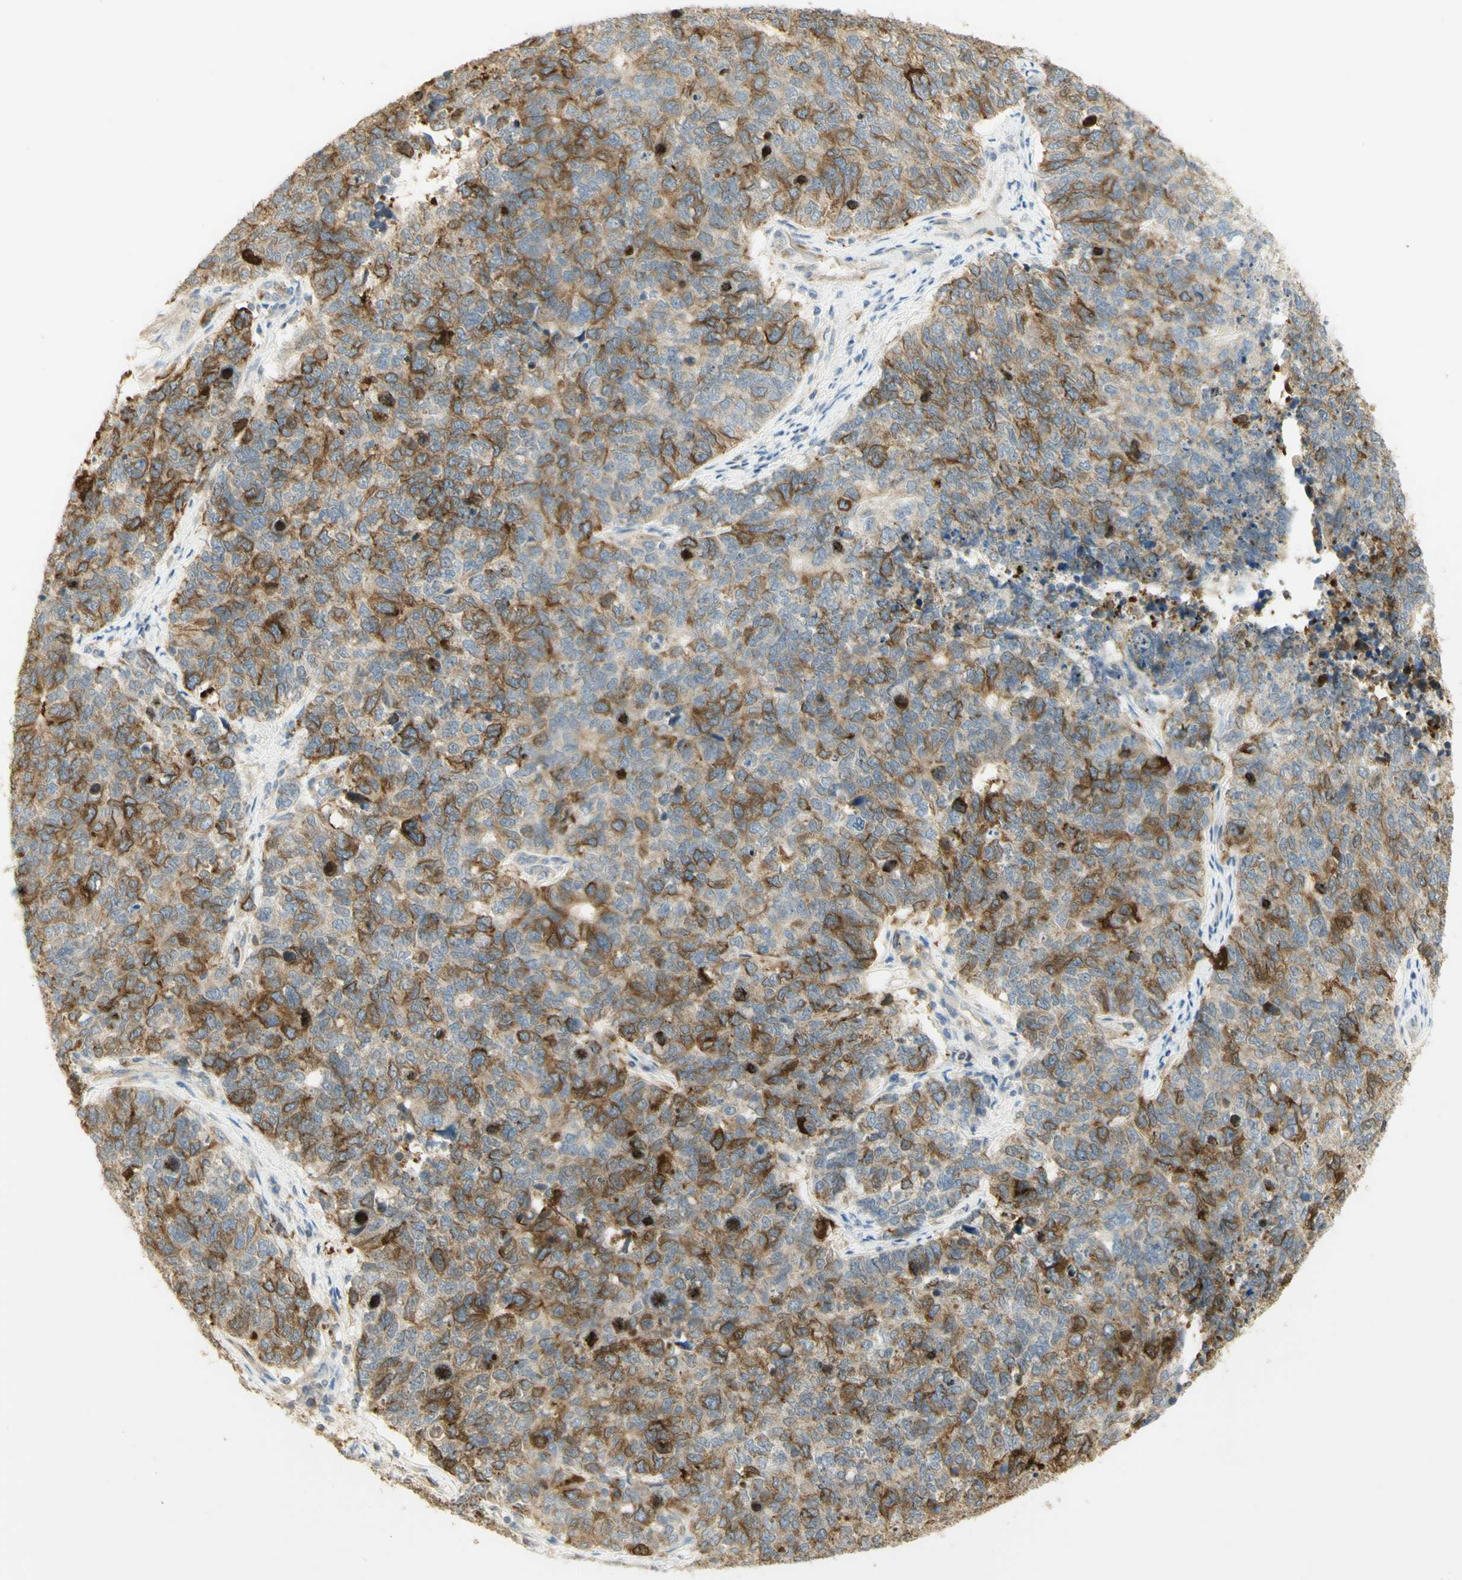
{"staining": {"intensity": "strong", "quantity": ">75%", "location": "cytoplasmic/membranous"}, "tissue": "cervical cancer", "cell_type": "Tumor cells", "image_type": "cancer", "snomed": [{"axis": "morphology", "description": "Squamous cell carcinoma, NOS"}, {"axis": "topography", "description": "Cervix"}], "caption": "About >75% of tumor cells in human squamous cell carcinoma (cervical) reveal strong cytoplasmic/membranous protein staining as visualized by brown immunohistochemical staining.", "gene": "KIF11", "patient": {"sex": "female", "age": 63}}